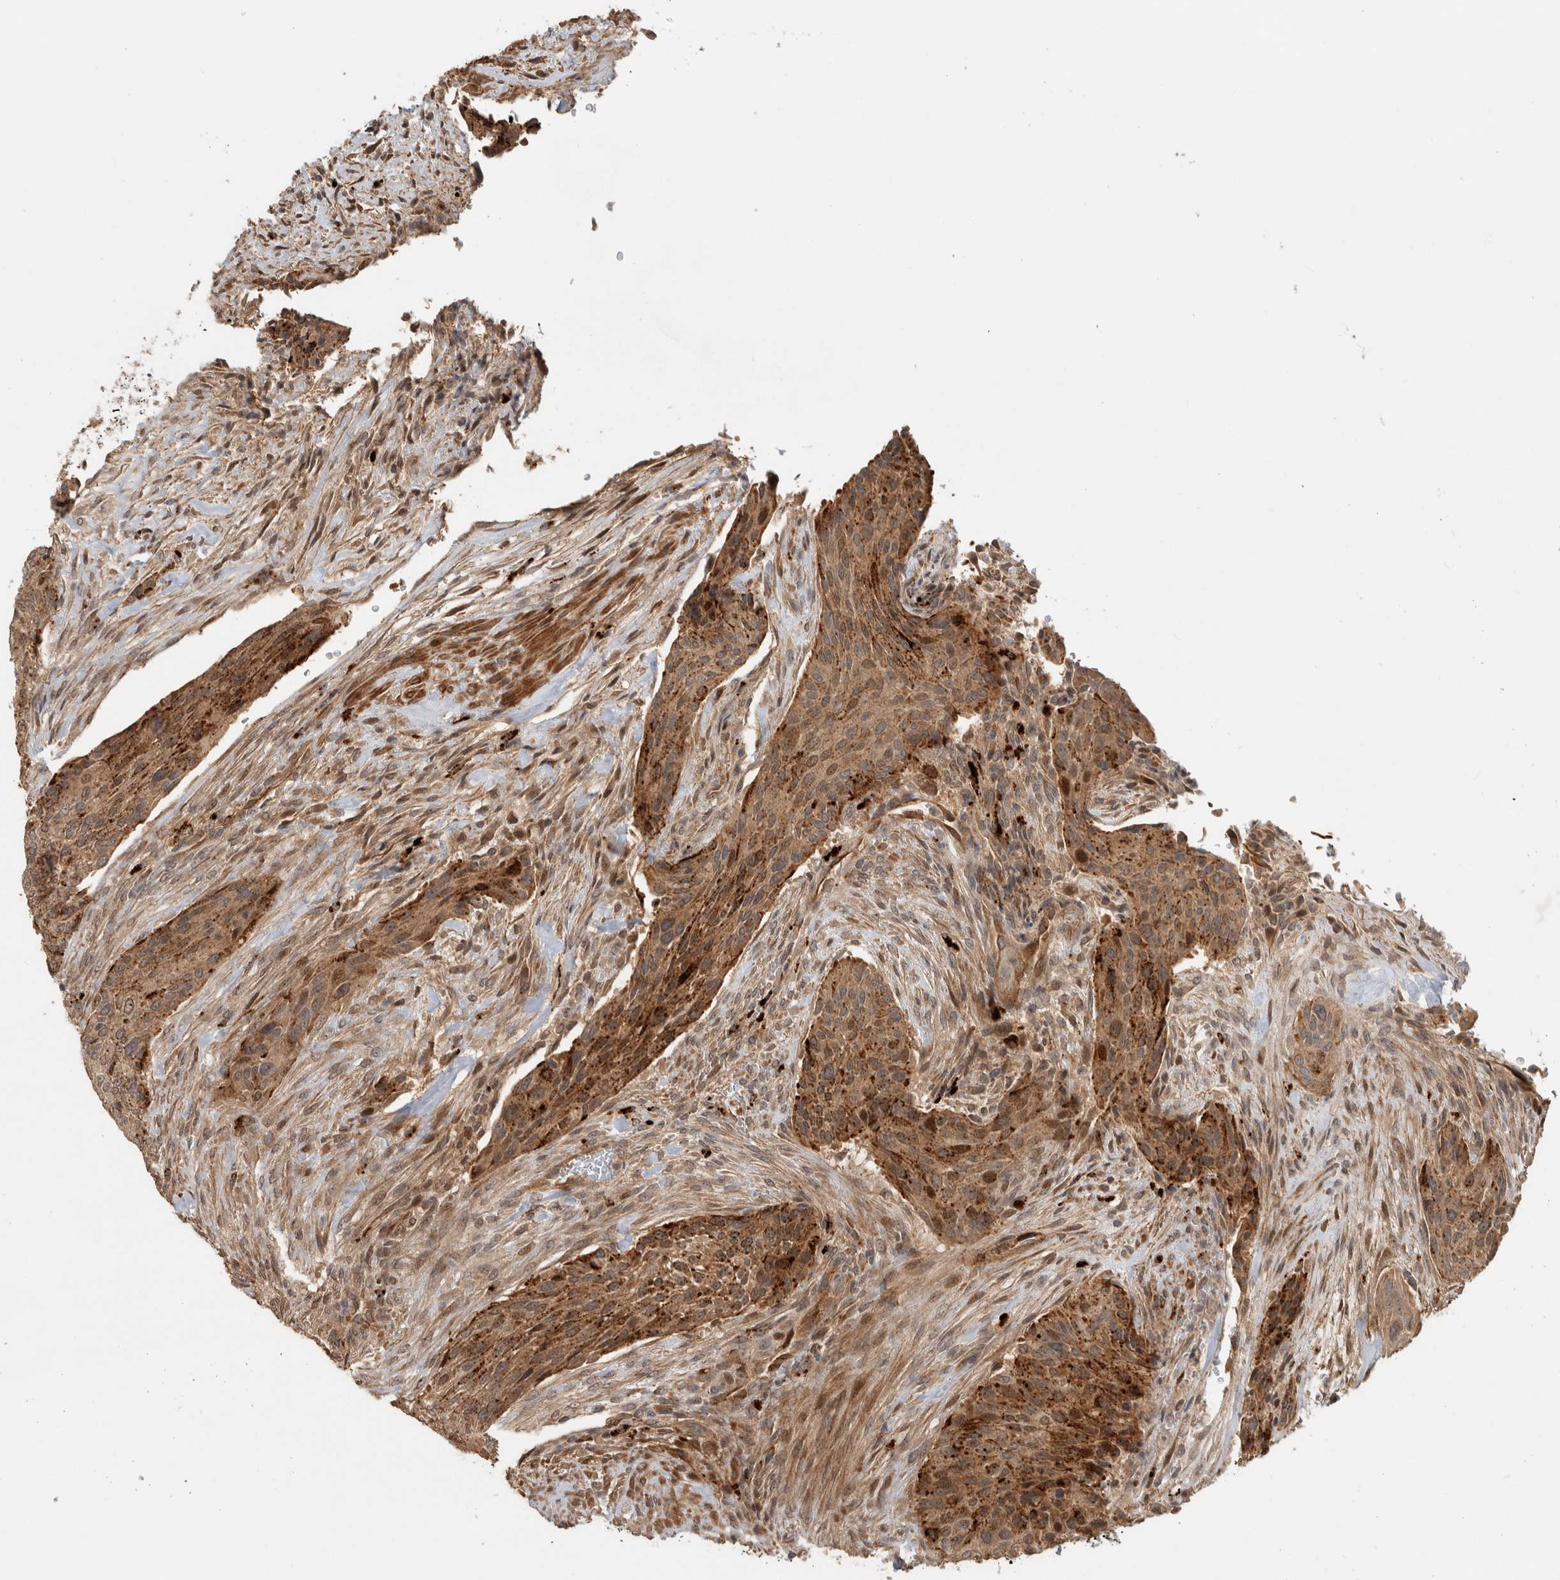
{"staining": {"intensity": "strong", "quantity": ">75%", "location": "cytoplasmic/membranous"}, "tissue": "urothelial cancer", "cell_type": "Tumor cells", "image_type": "cancer", "snomed": [{"axis": "morphology", "description": "Urothelial carcinoma, High grade"}, {"axis": "topography", "description": "Urinary bladder"}], "caption": "High-grade urothelial carcinoma tissue shows strong cytoplasmic/membranous expression in about >75% of tumor cells (Brightfield microscopy of DAB IHC at high magnification).", "gene": "PITPNC1", "patient": {"sex": "male", "age": 35}}